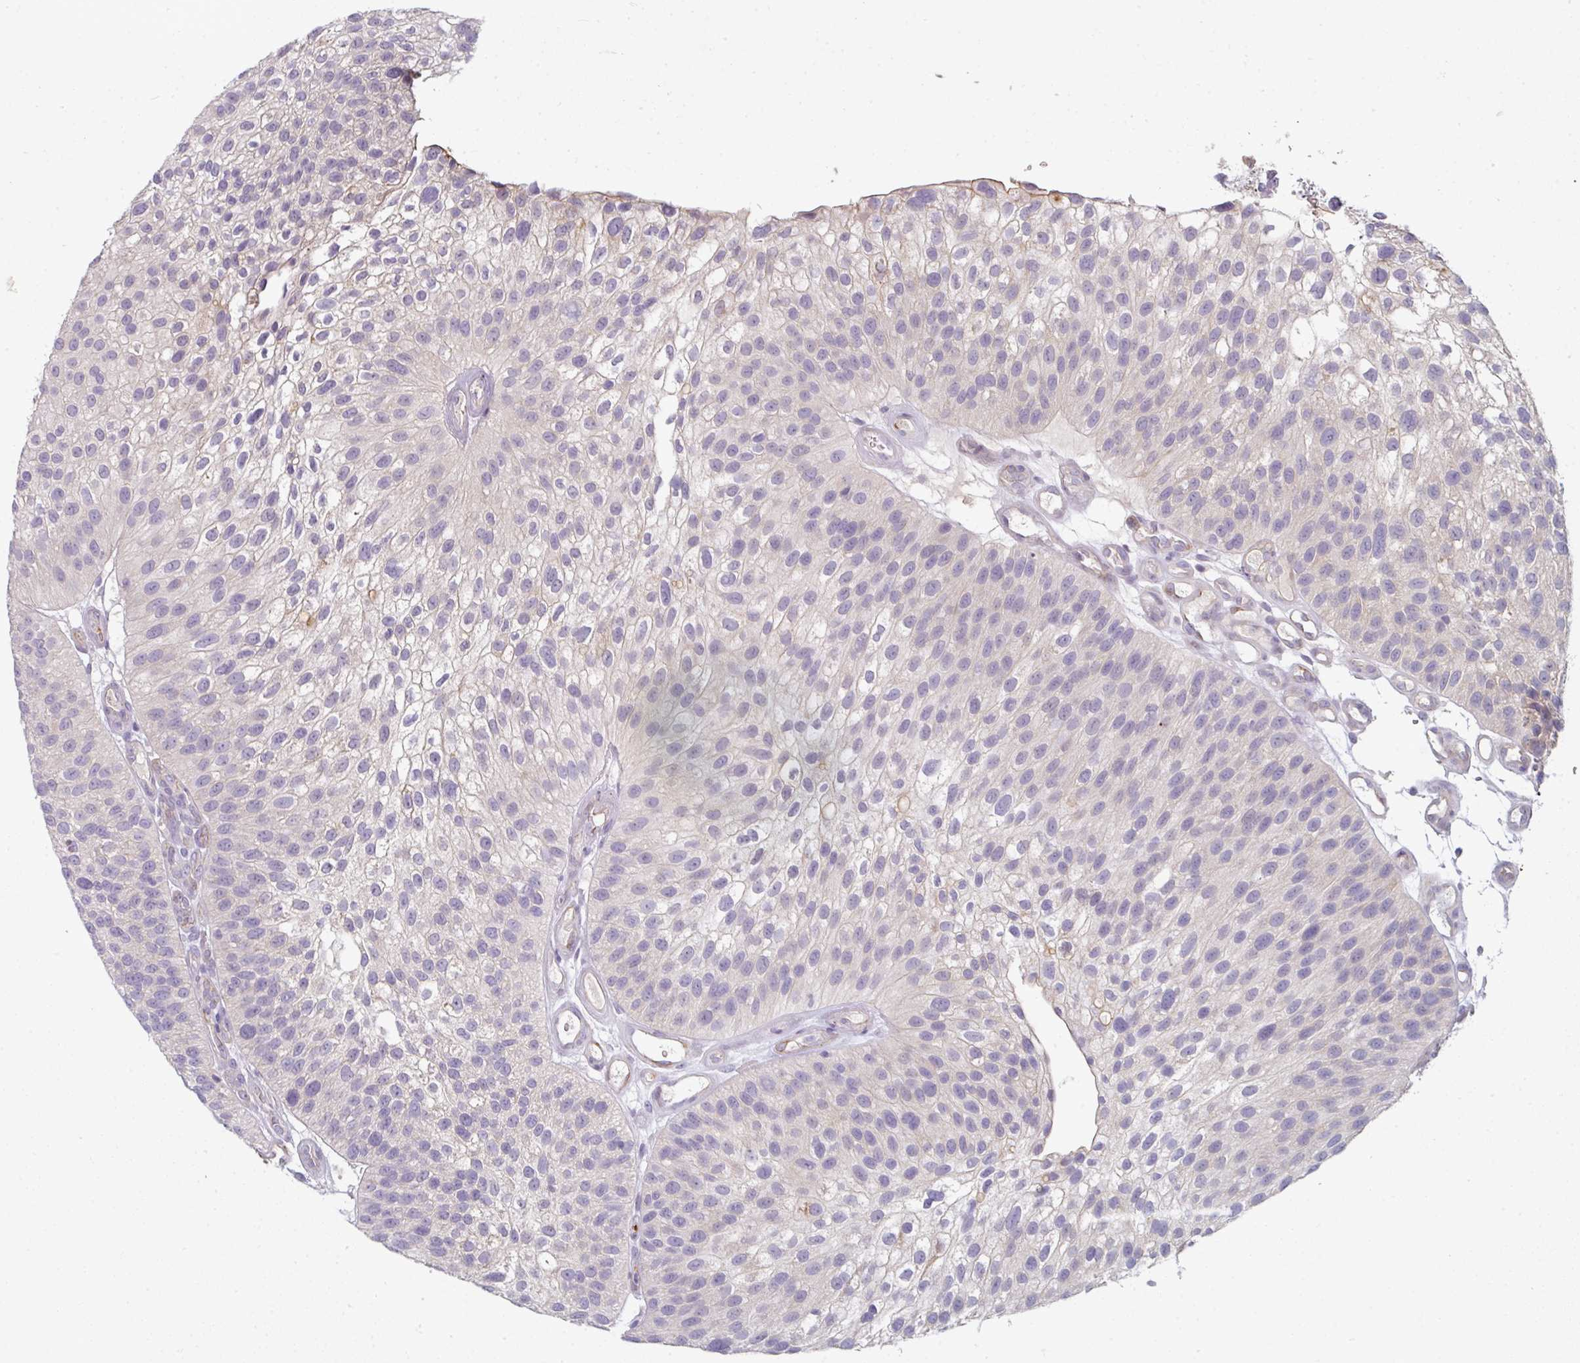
{"staining": {"intensity": "weak", "quantity": "<25%", "location": "cytoplasmic/membranous"}, "tissue": "urothelial cancer", "cell_type": "Tumor cells", "image_type": "cancer", "snomed": [{"axis": "morphology", "description": "Urothelial carcinoma, NOS"}, {"axis": "topography", "description": "Urinary bladder"}], "caption": "Human transitional cell carcinoma stained for a protein using IHC exhibits no staining in tumor cells.", "gene": "FHAD1", "patient": {"sex": "male", "age": 87}}